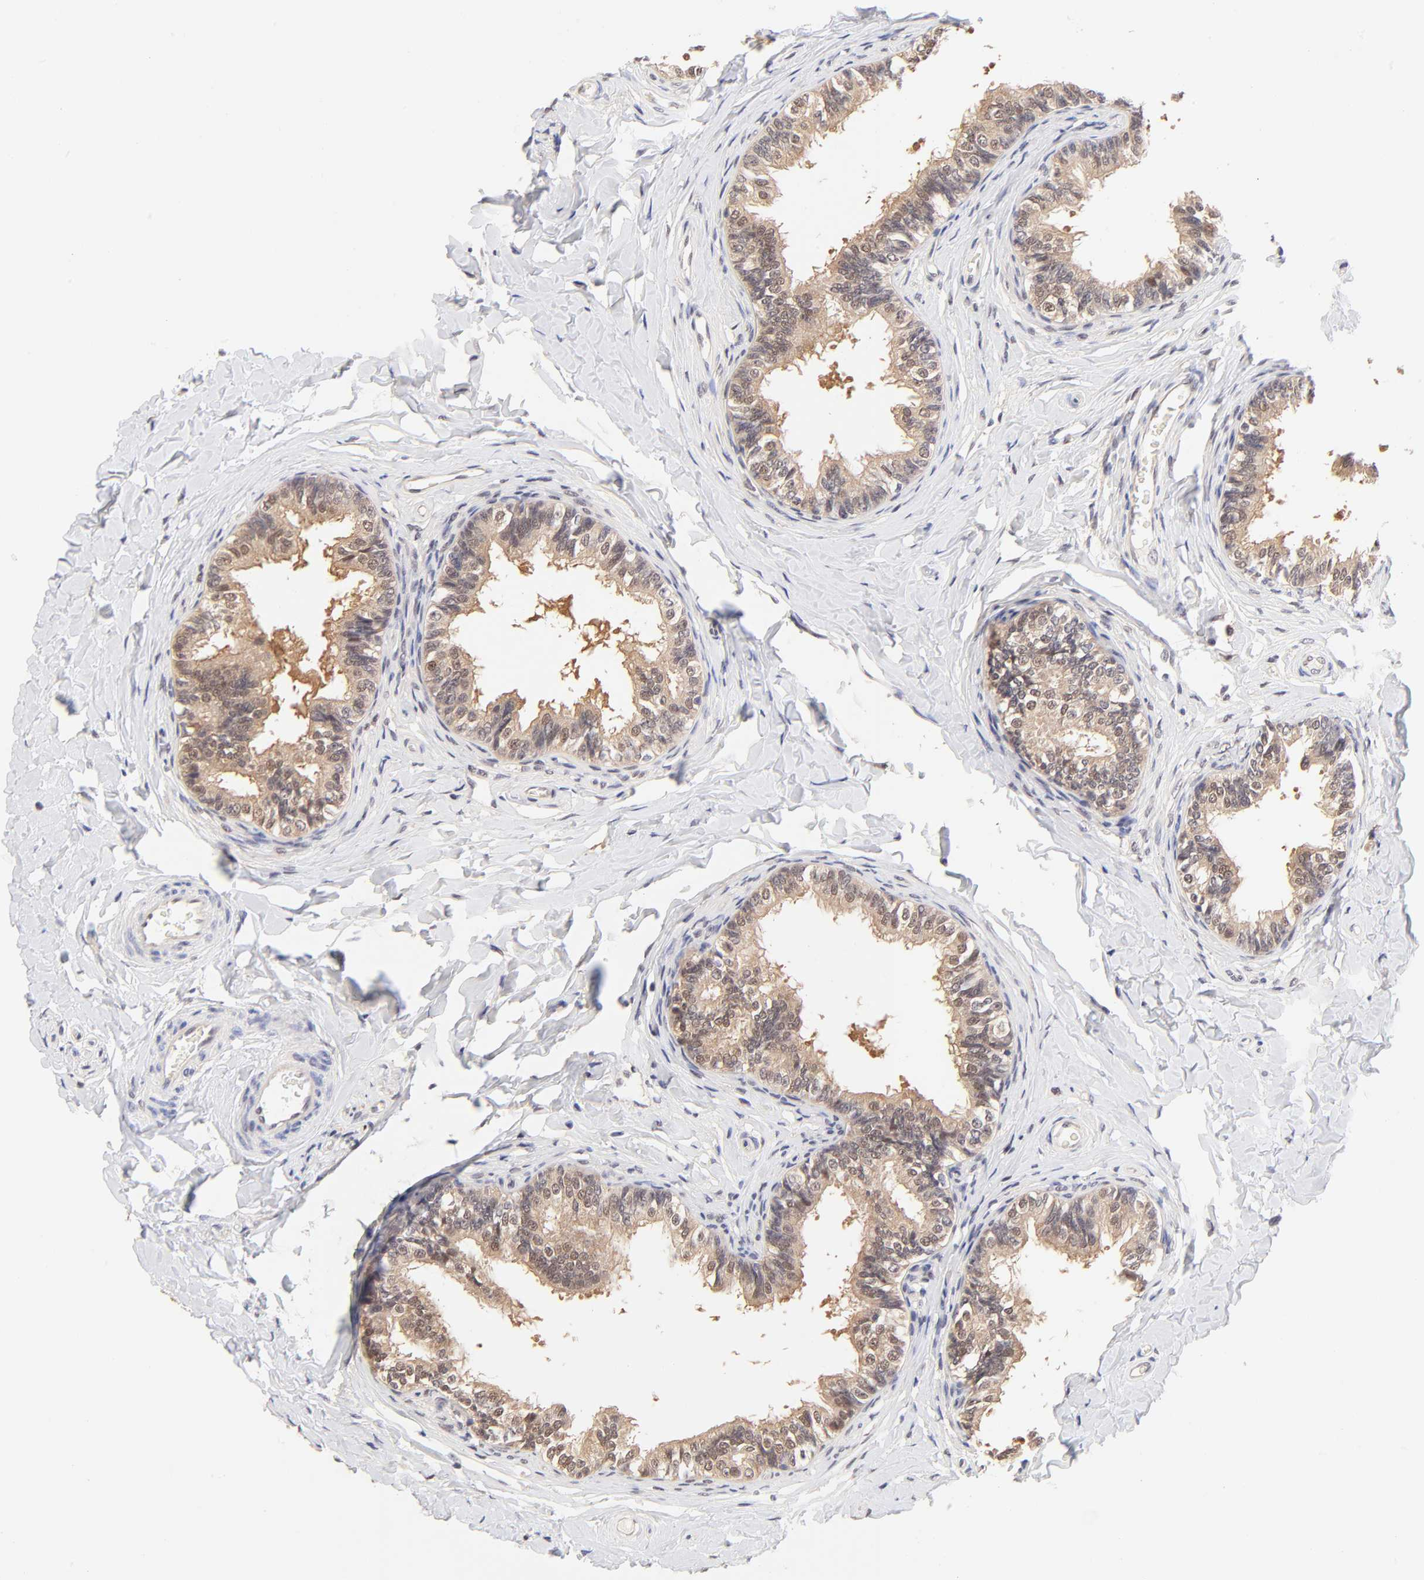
{"staining": {"intensity": "moderate", "quantity": ">75%", "location": "cytoplasmic/membranous,nuclear"}, "tissue": "epididymis", "cell_type": "Glandular cells", "image_type": "normal", "snomed": [{"axis": "morphology", "description": "Normal tissue, NOS"}, {"axis": "topography", "description": "Epididymis"}], "caption": "Immunohistochemistry (DAB) staining of unremarkable epididymis demonstrates moderate cytoplasmic/membranous,nuclear protein positivity in approximately >75% of glandular cells. The staining was performed using DAB (3,3'-diaminobenzidine) to visualize the protein expression in brown, while the nuclei were stained in blue with hematoxylin (Magnification: 20x).", "gene": "TXNL1", "patient": {"sex": "male", "age": 26}}